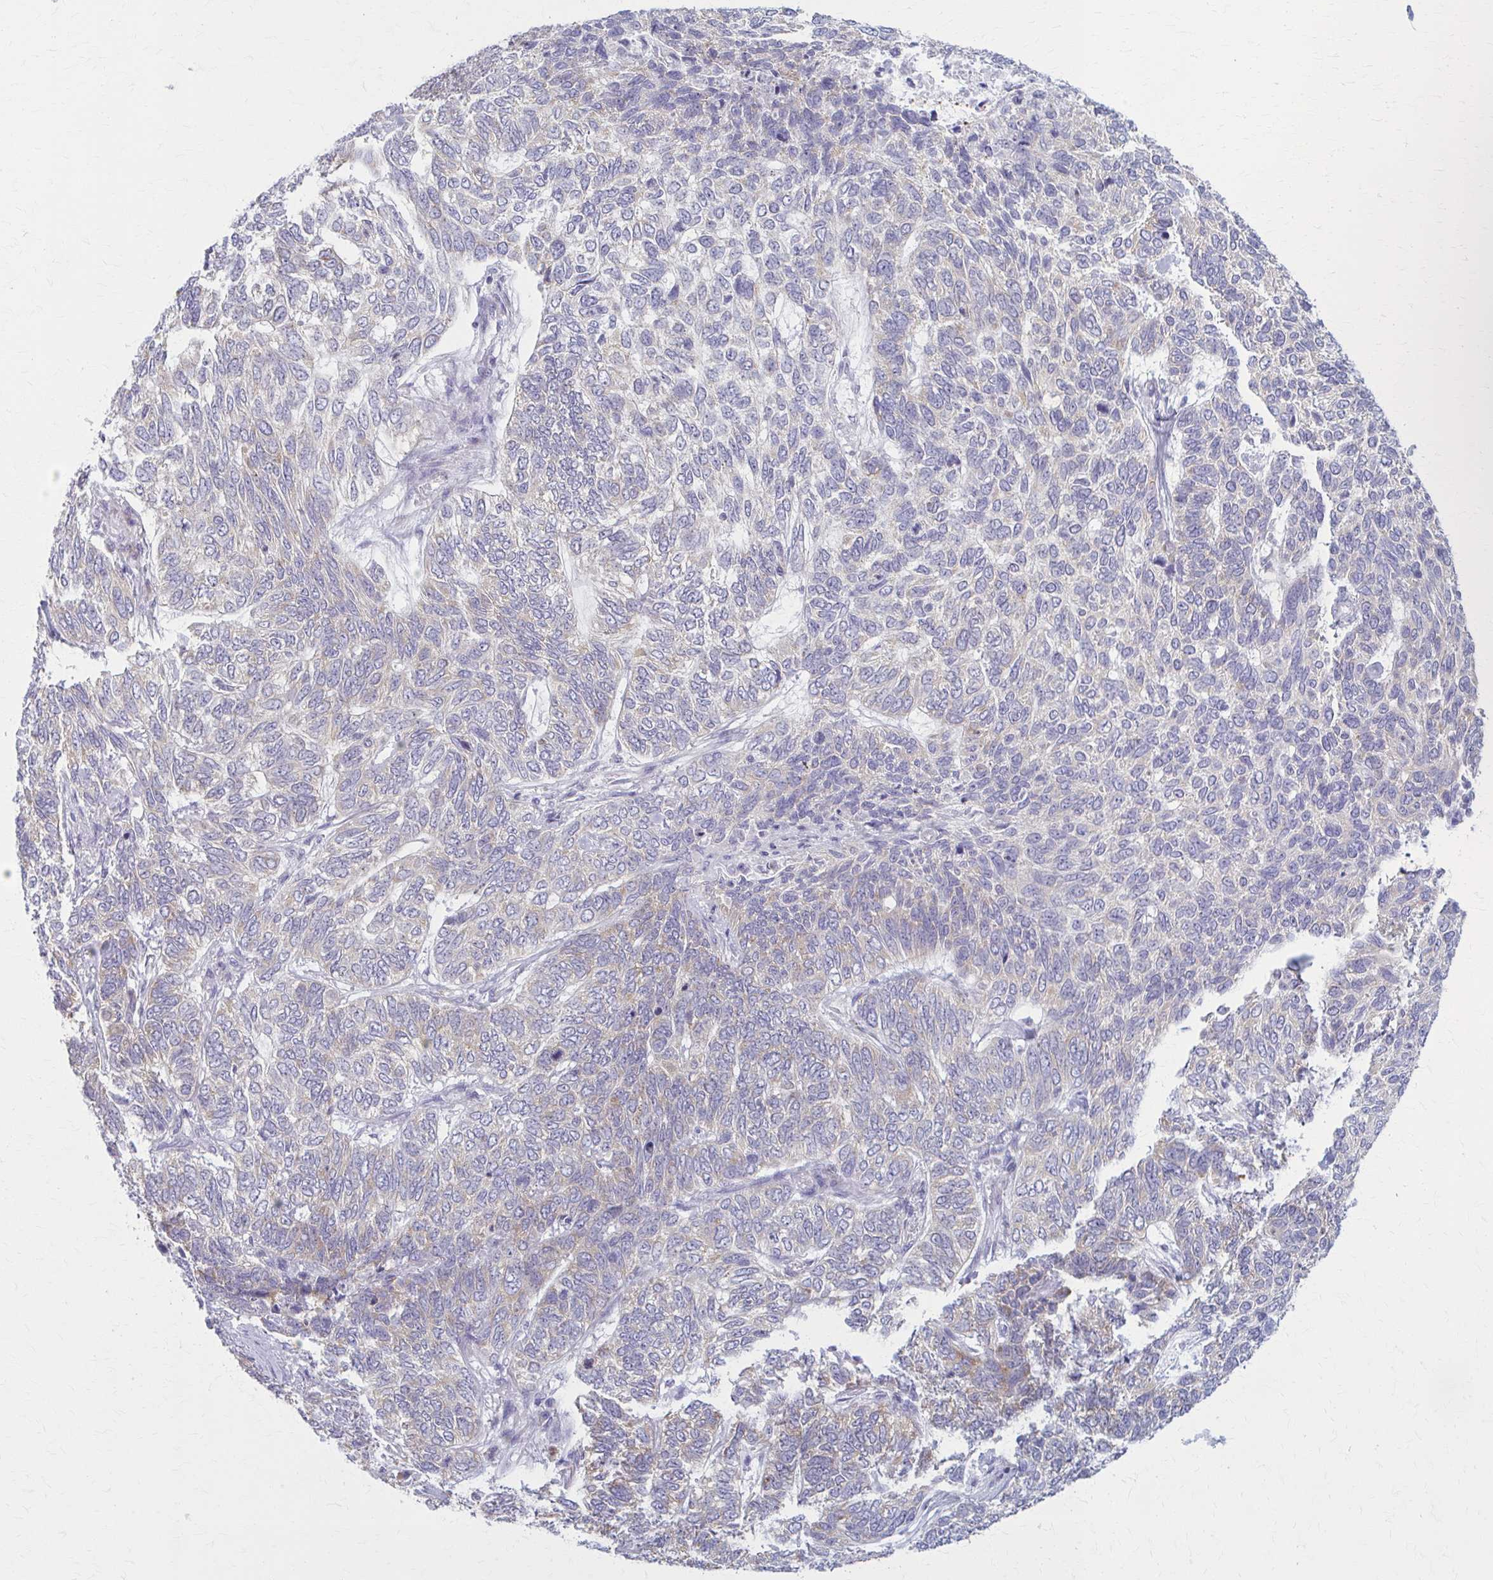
{"staining": {"intensity": "moderate", "quantity": "<25%", "location": "cytoplasmic/membranous"}, "tissue": "skin cancer", "cell_type": "Tumor cells", "image_type": "cancer", "snomed": [{"axis": "morphology", "description": "Basal cell carcinoma"}, {"axis": "topography", "description": "Skin"}], "caption": "This histopathology image reveals immunohistochemistry (IHC) staining of human skin cancer (basal cell carcinoma), with low moderate cytoplasmic/membranous staining in about <25% of tumor cells.", "gene": "PRKRA", "patient": {"sex": "female", "age": 65}}